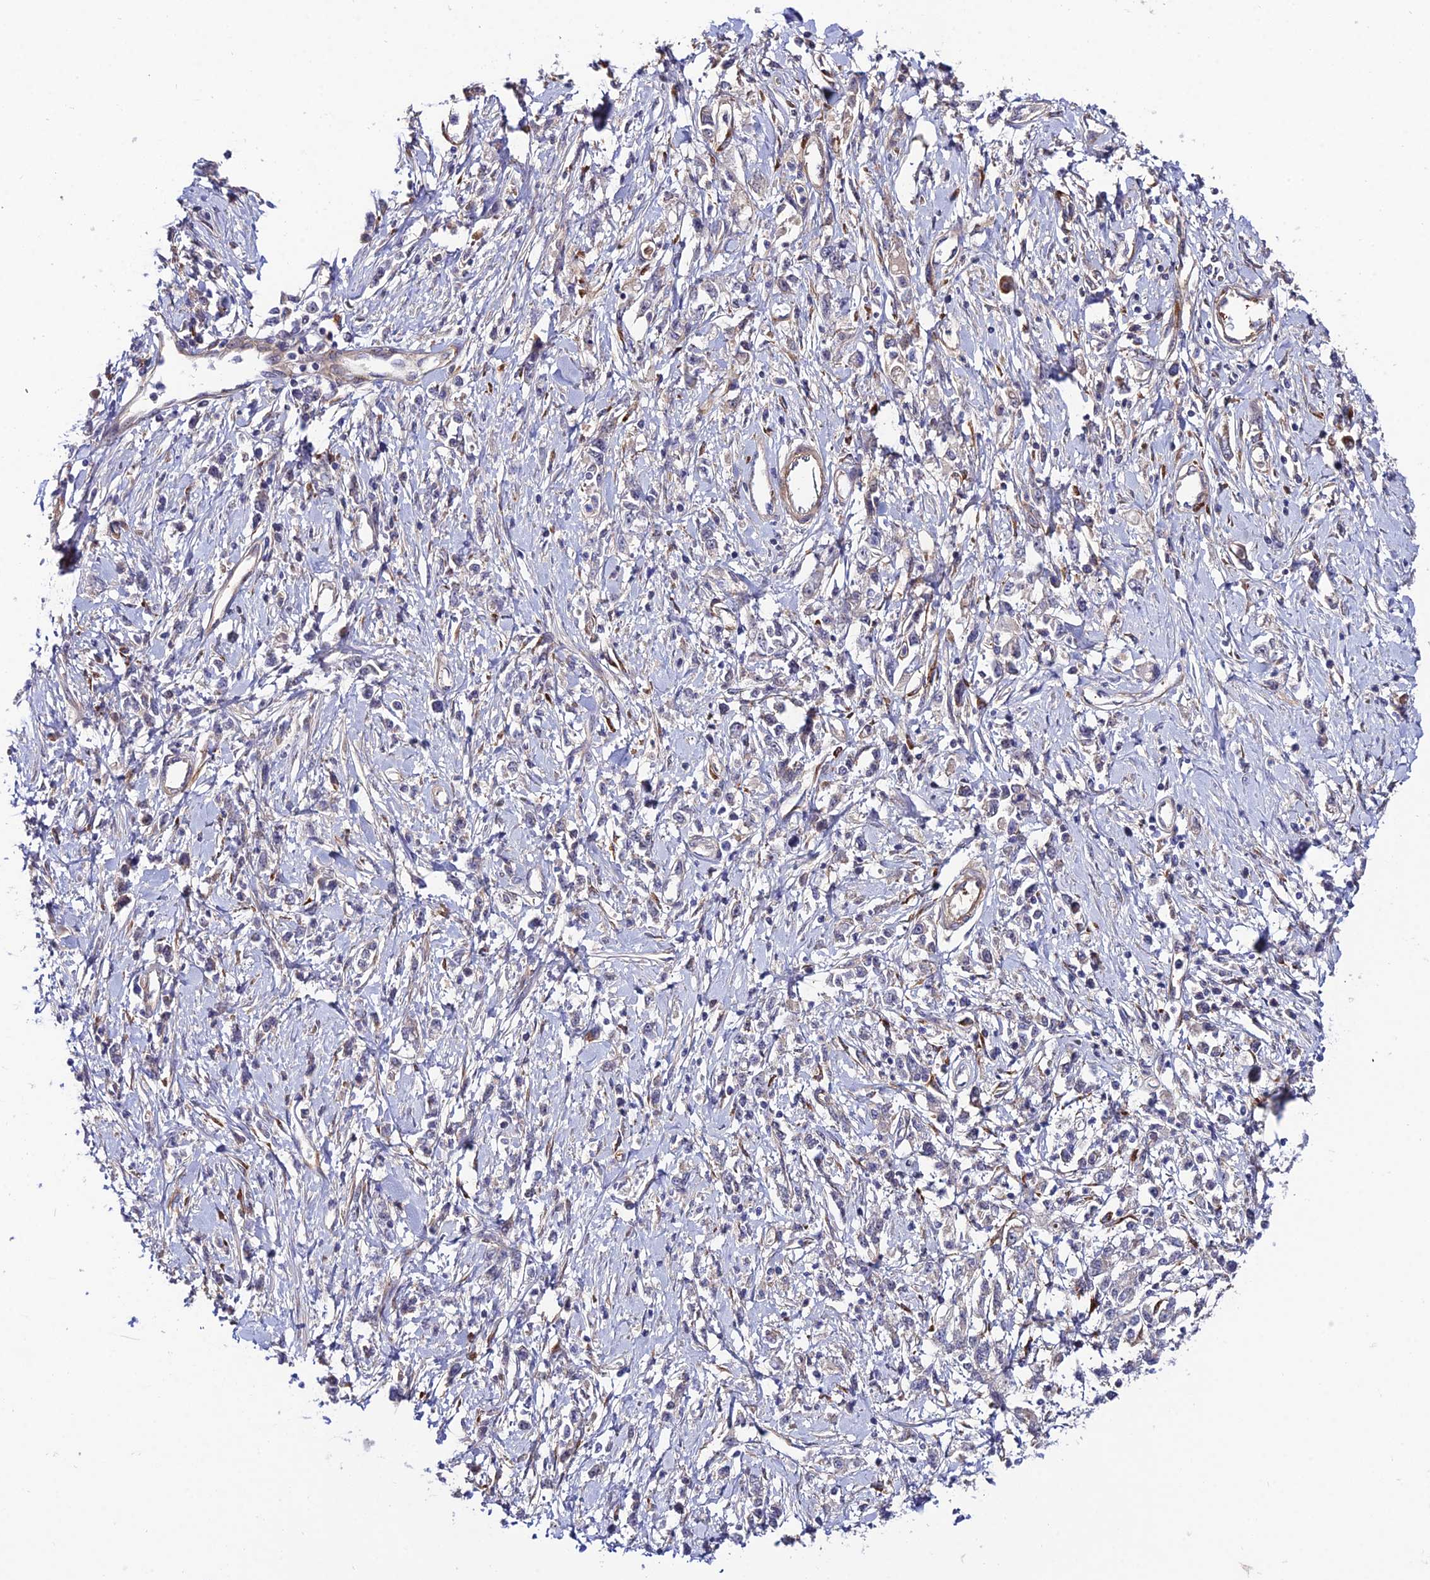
{"staining": {"intensity": "negative", "quantity": "none", "location": "none"}, "tissue": "stomach cancer", "cell_type": "Tumor cells", "image_type": "cancer", "snomed": [{"axis": "morphology", "description": "Adenocarcinoma, NOS"}, {"axis": "topography", "description": "Stomach"}], "caption": "DAB (3,3'-diaminobenzidine) immunohistochemical staining of stomach cancer reveals no significant positivity in tumor cells.", "gene": "SYT15", "patient": {"sex": "female", "age": 76}}